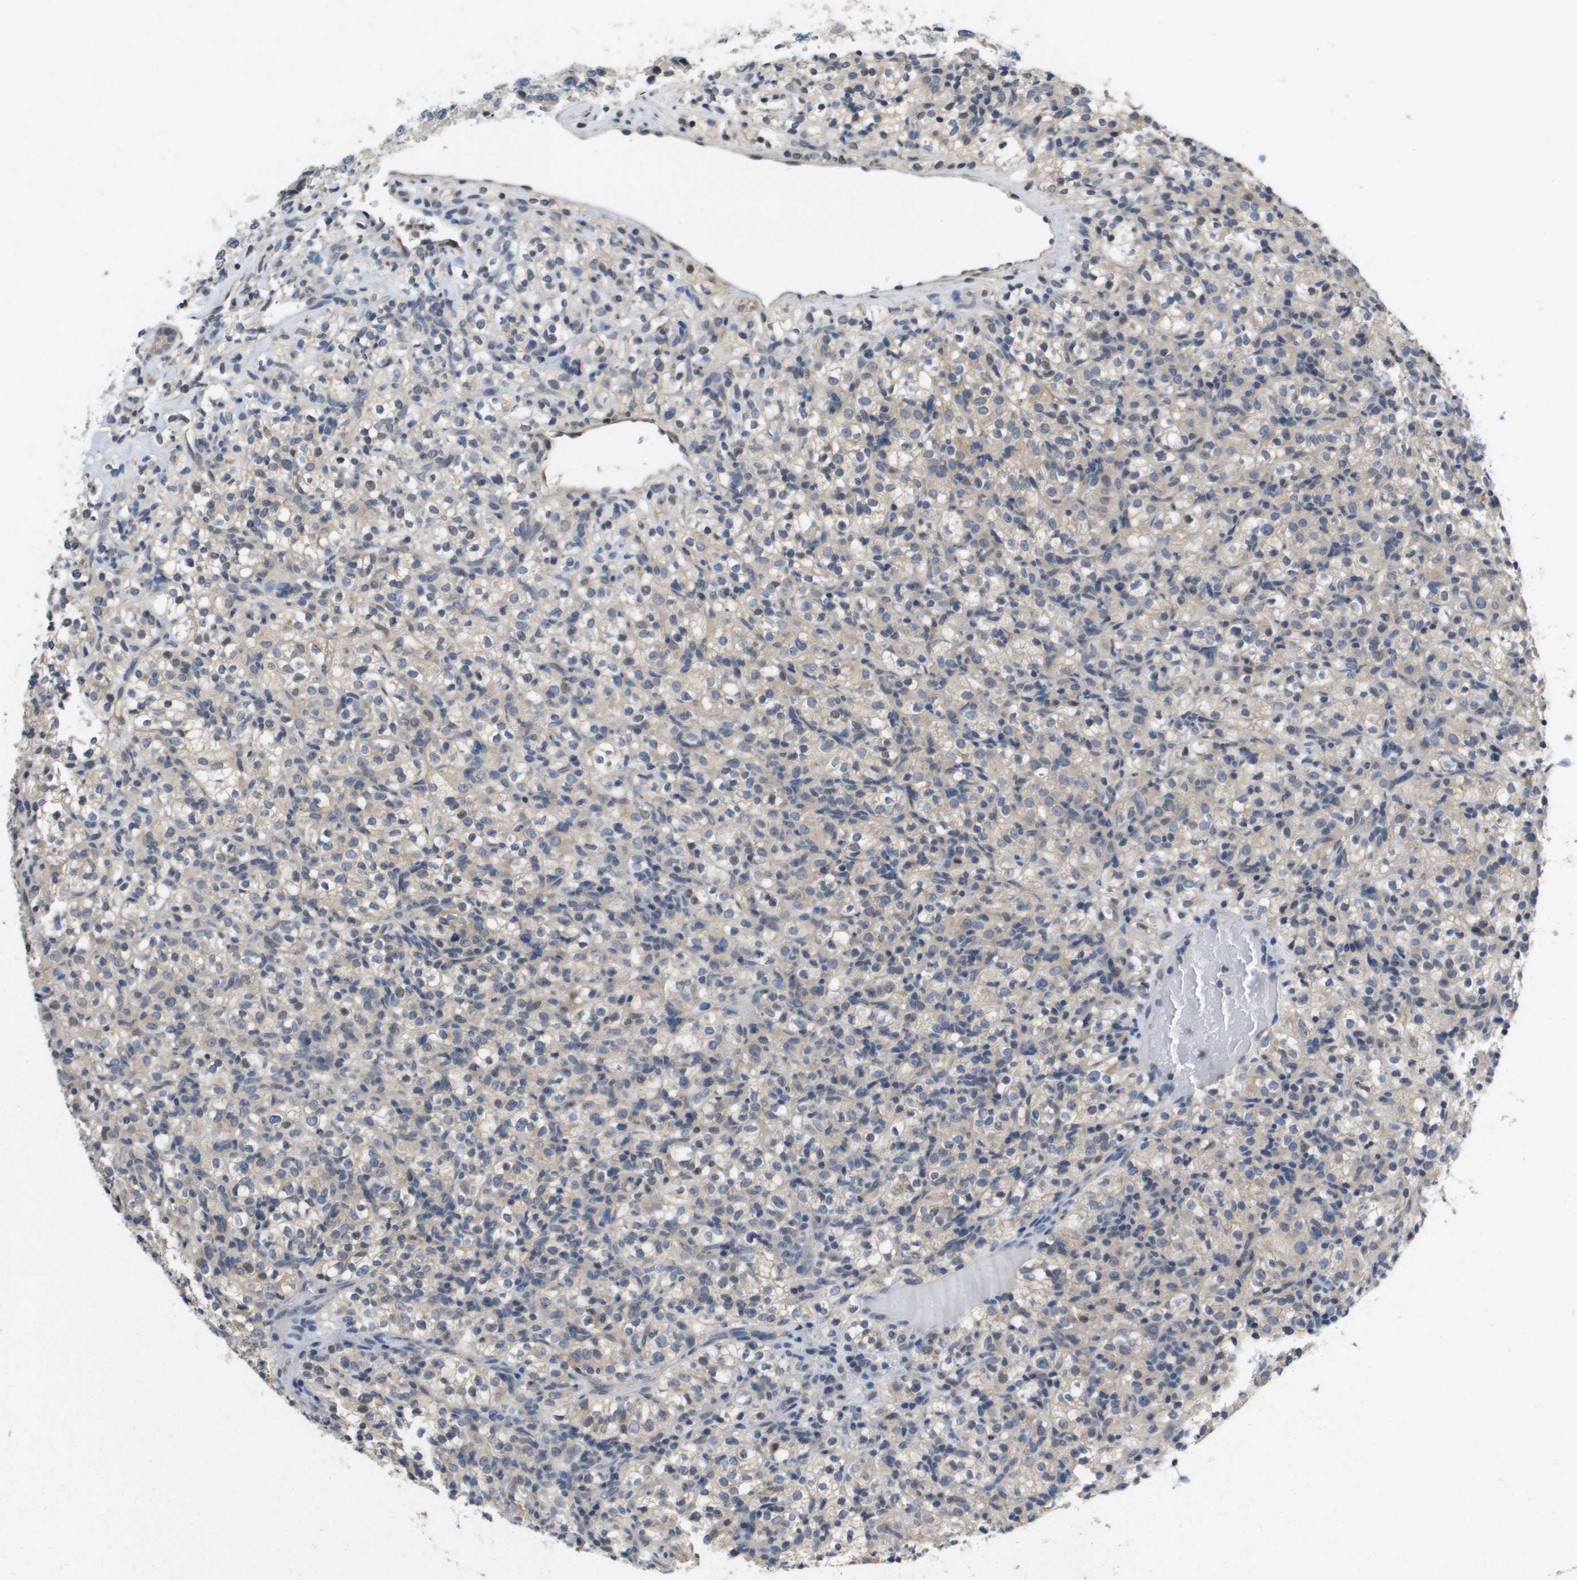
{"staining": {"intensity": "weak", "quantity": "<25%", "location": "cytoplasmic/membranous"}, "tissue": "renal cancer", "cell_type": "Tumor cells", "image_type": "cancer", "snomed": [{"axis": "morphology", "description": "Normal tissue, NOS"}, {"axis": "morphology", "description": "Adenocarcinoma, NOS"}, {"axis": "topography", "description": "Kidney"}], "caption": "Immunohistochemistry (IHC) of adenocarcinoma (renal) displays no staining in tumor cells.", "gene": "CAPN11", "patient": {"sex": "female", "age": 72}}